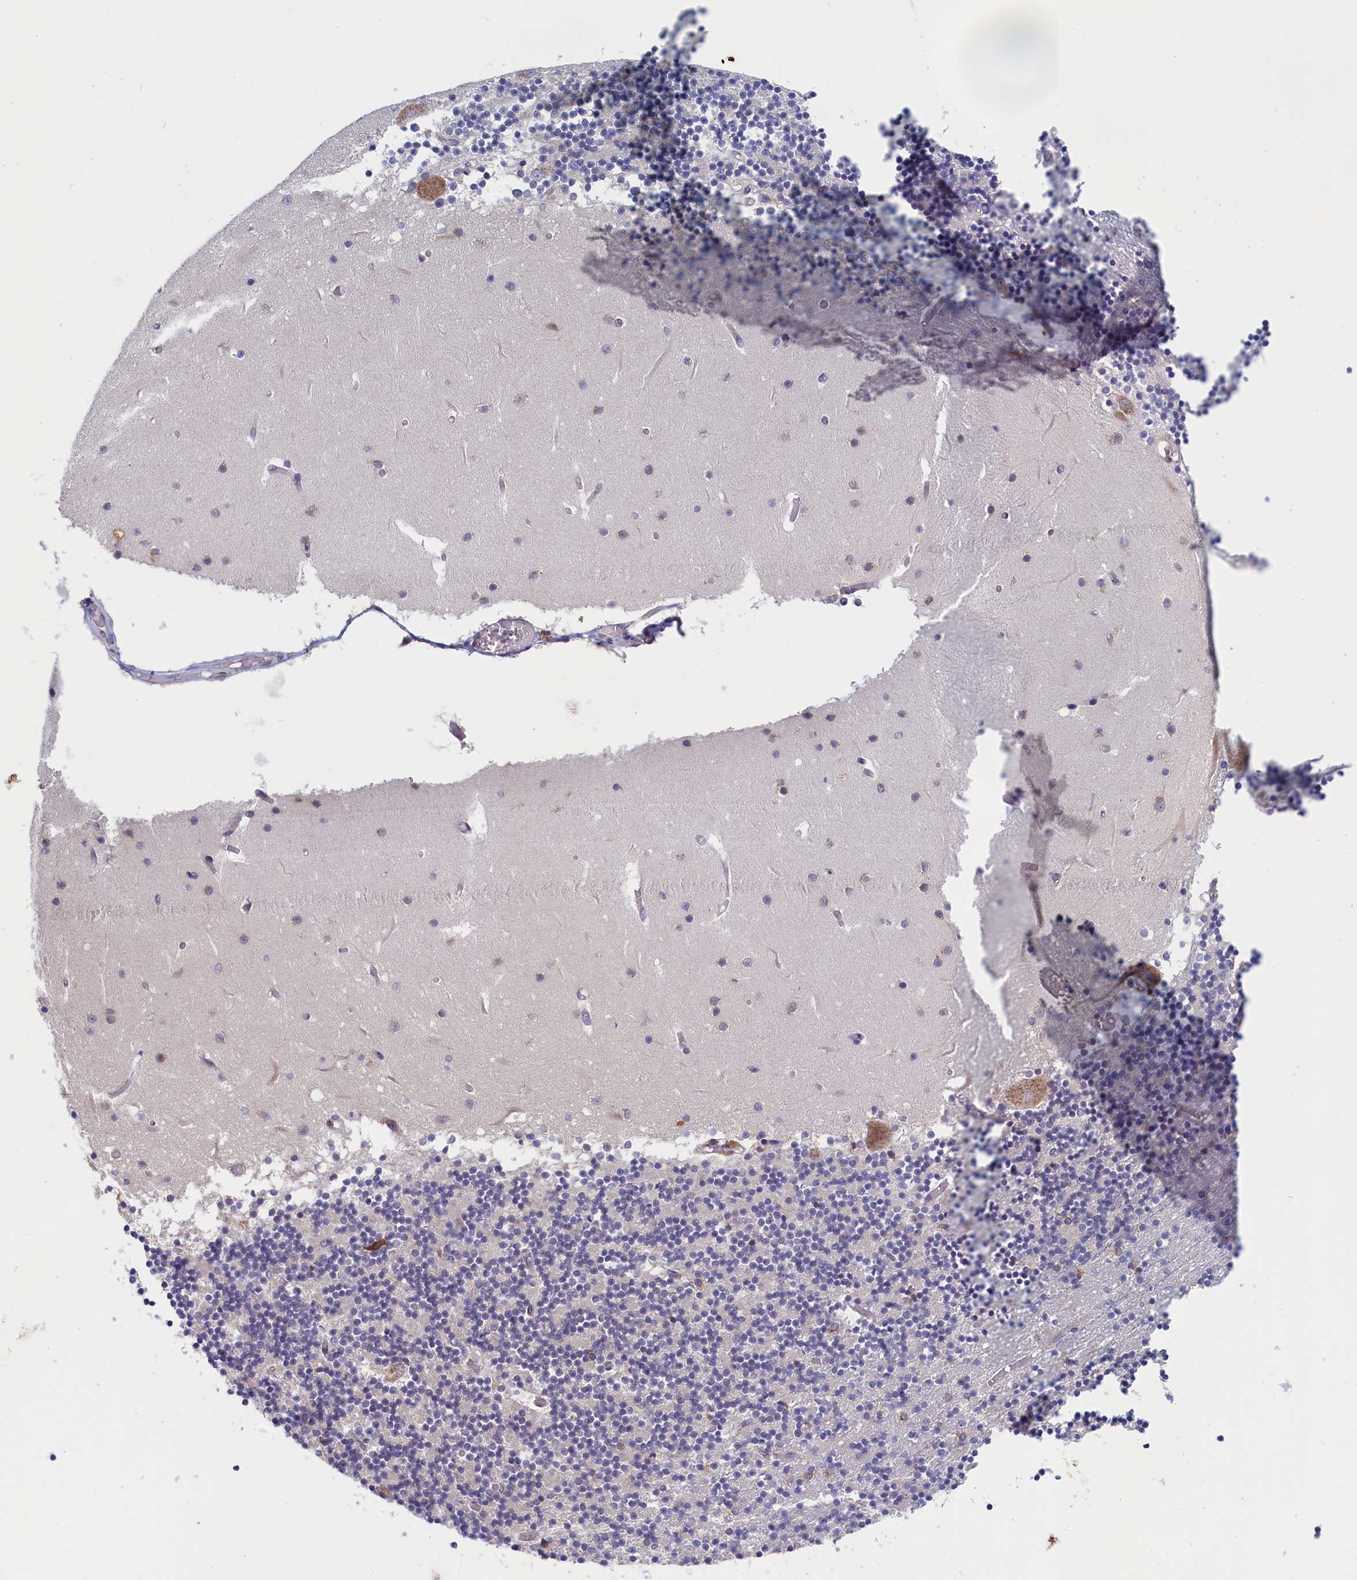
{"staining": {"intensity": "negative", "quantity": "none", "location": "none"}, "tissue": "cerebellum", "cell_type": "Cells in granular layer", "image_type": "normal", "snomed": [{"axis": "morphology", "description": "Normal tissue, NOS"}, {"axis": "topography", "description": "Cerebellum"}], "caption": "Cerebellum was stained to show a protein in brown. There is no significant expression in cells in granular layer. The staining is performed using DAB brown chromogen with nuclei counter-stained in using hematoxylin.", "gene": "CCDC68", "patient": {"sex": "female", "age": 28}}